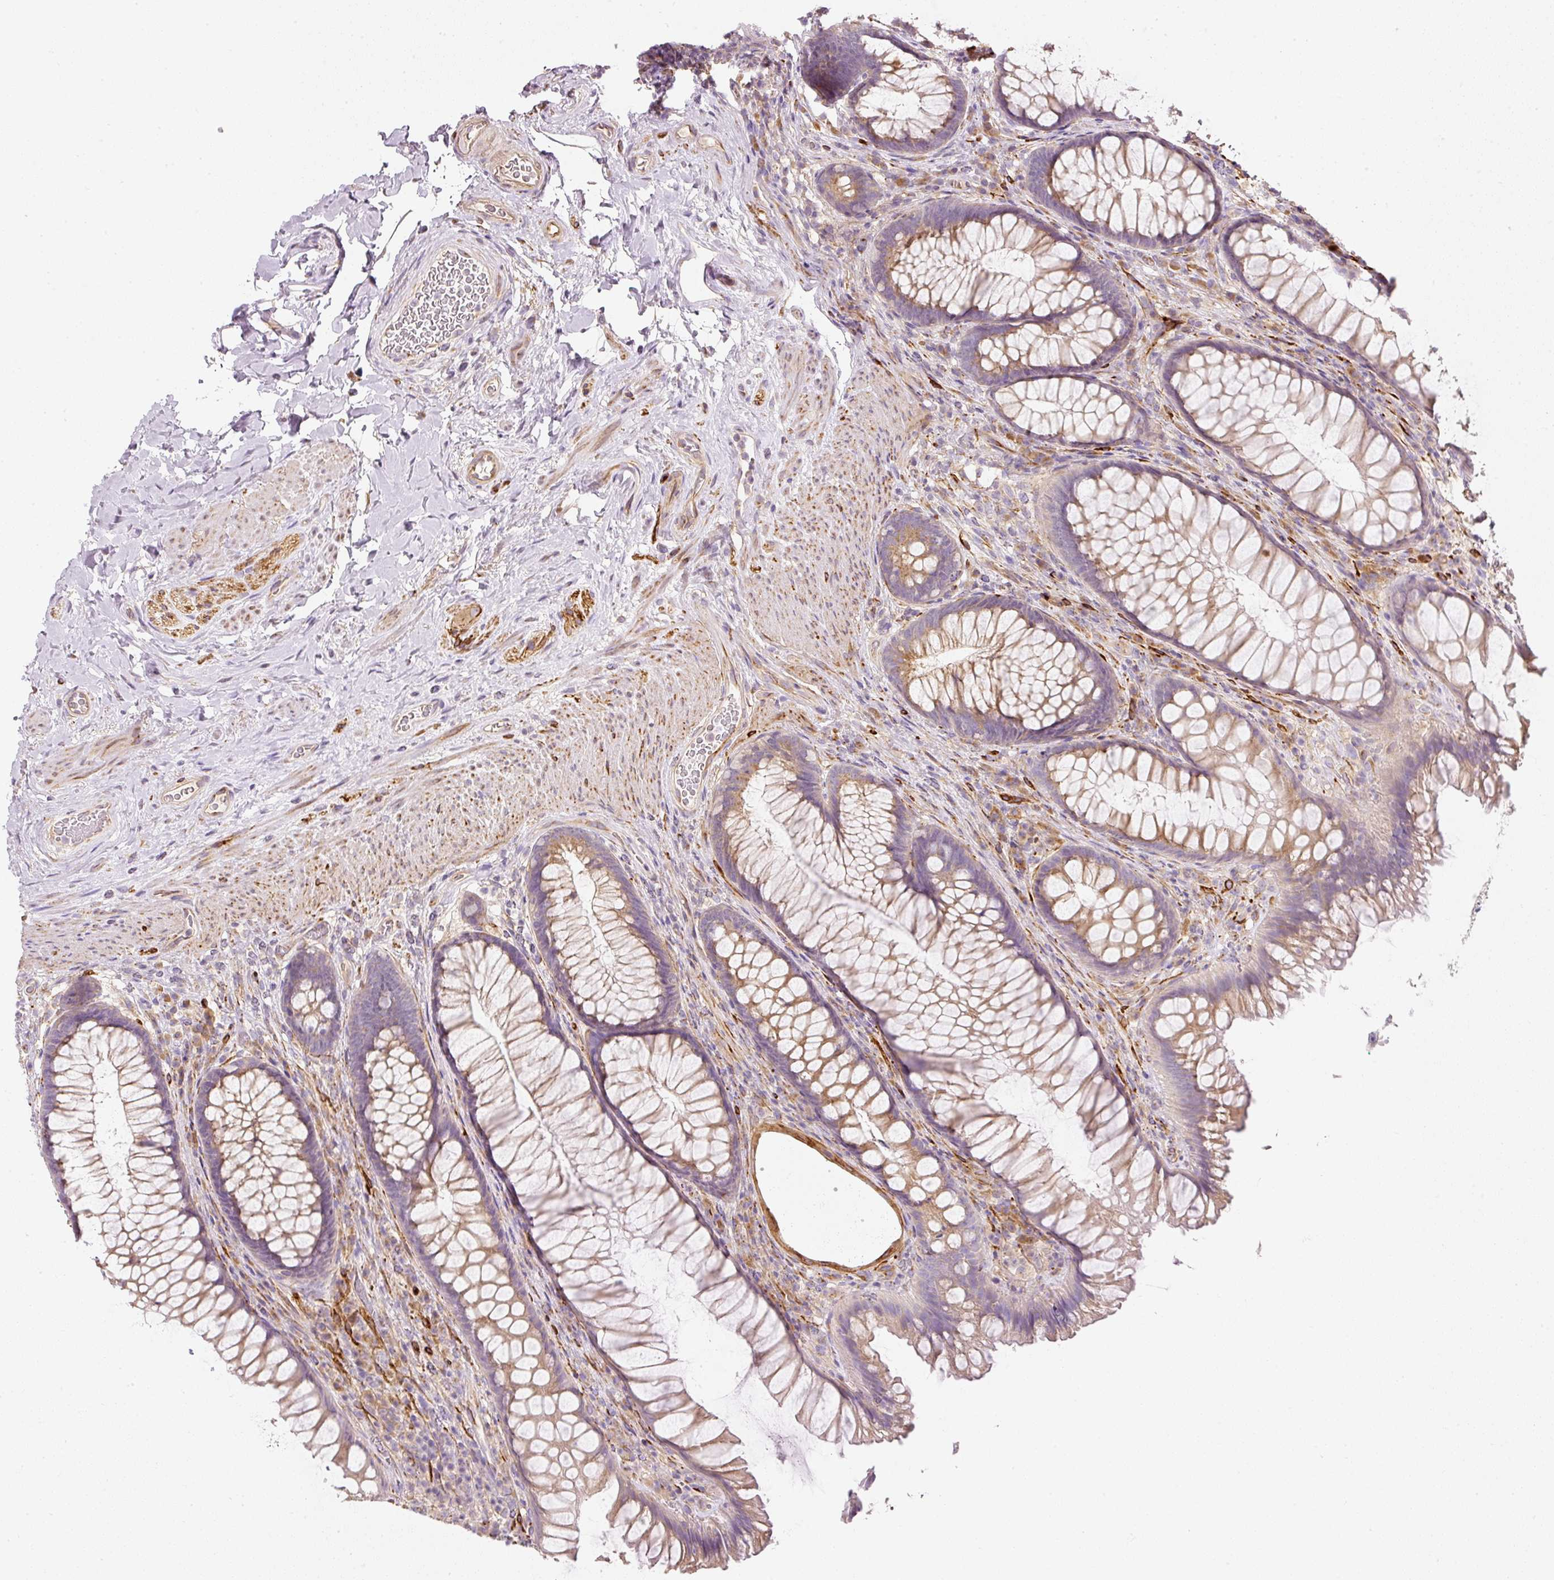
{"staining": {"intensity": "moderate", "quantity": ">75%", "location": "cytoplasmic/membranous"}, "tissue": "rectum", "cell_type": "Glandular cells", "image_type": "normal", "snomed": [{"axis": "morphology", "description": "Normal tissue, NOS"}, {"axis": "topography", "description": "Rectum"}], "caption": "Protein expression by IHC displays moderate cytoplasmic/membranous expression in about >75% of glandular cells in normal rectum.", "gene": "RNF167", "patient": {"sex": "male", "age": 53}}